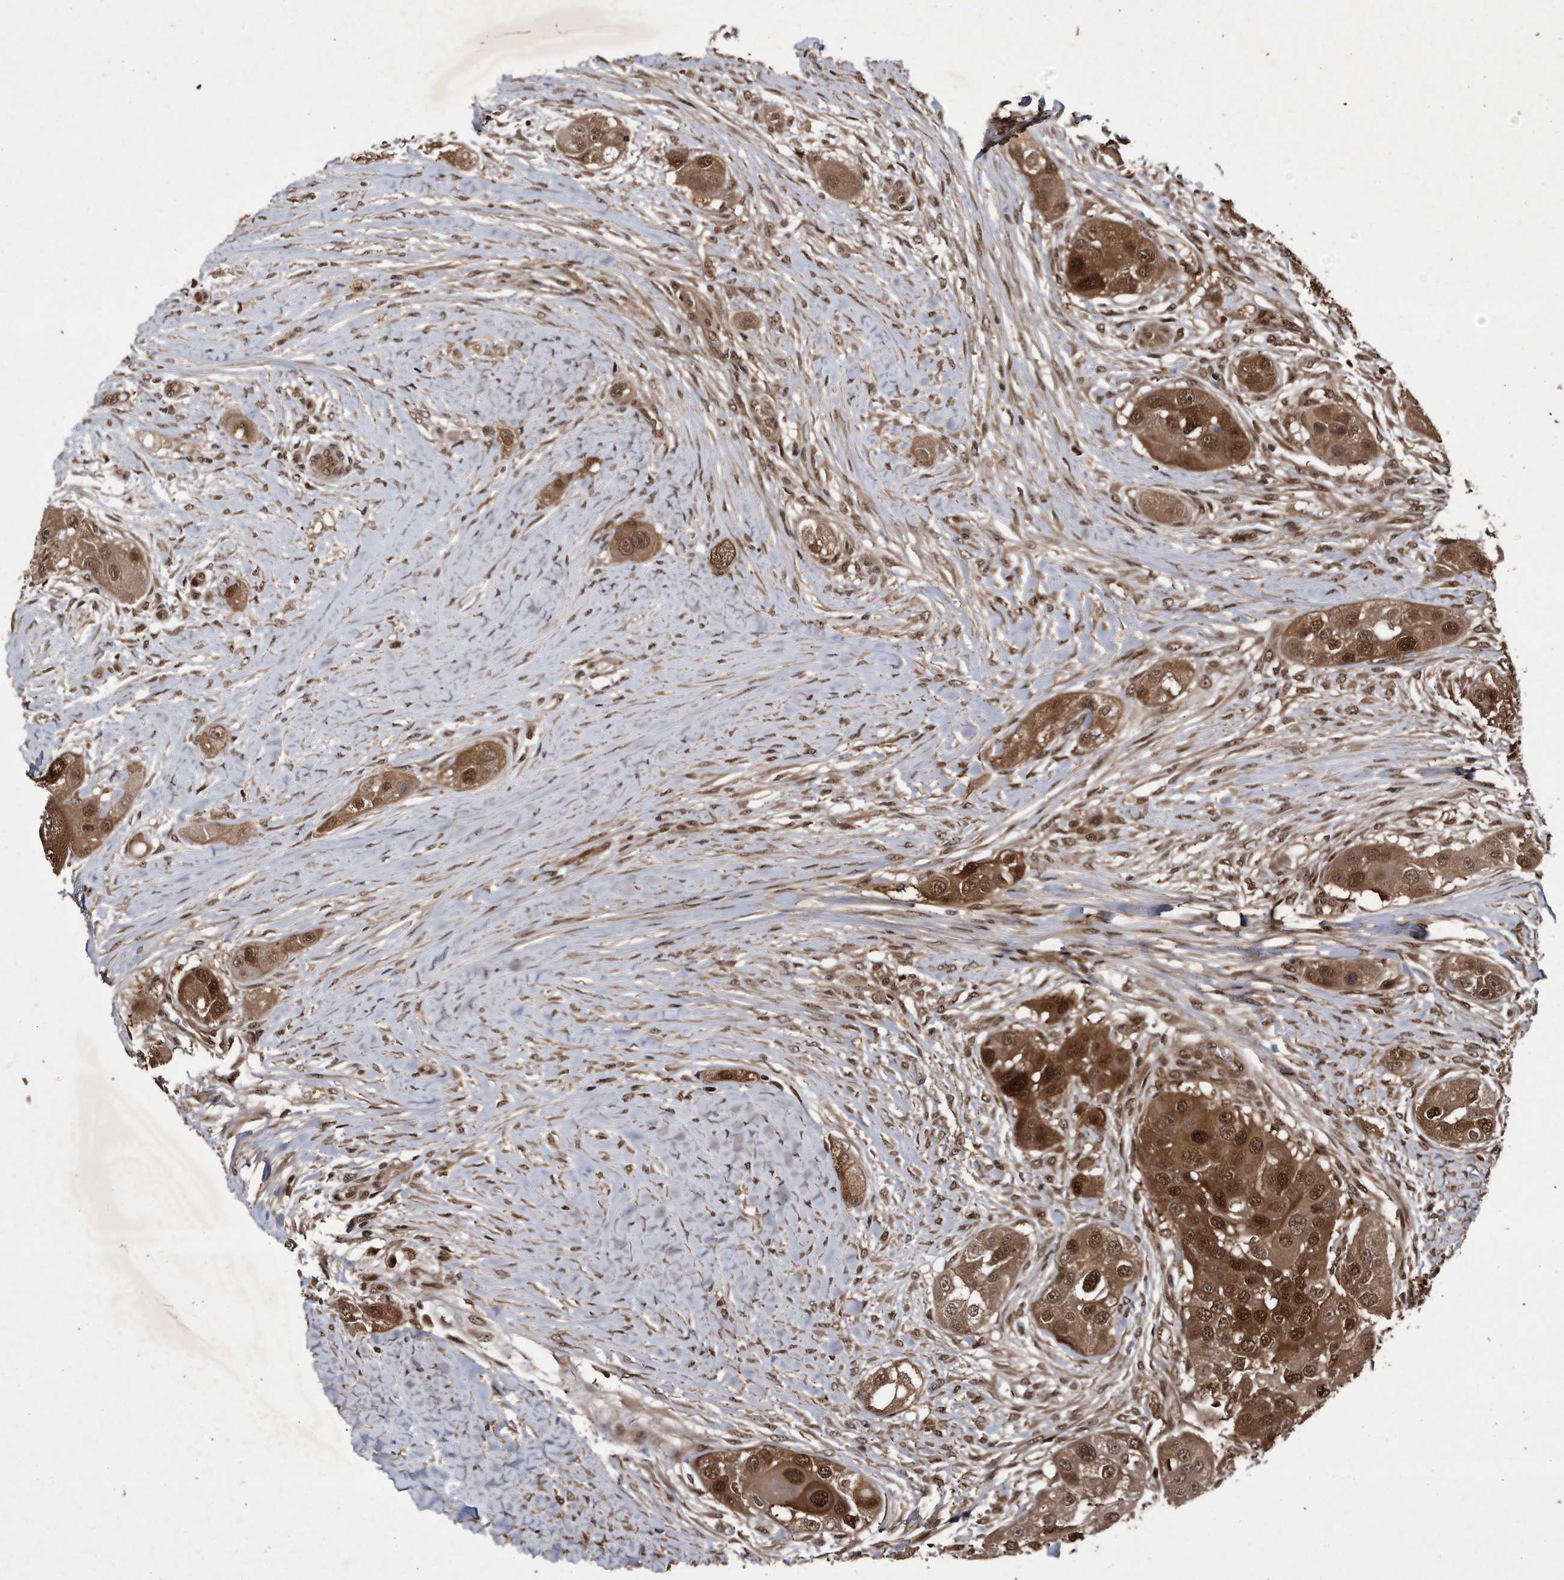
{"staining": {"intensity": "strong", "quantity": ">75%", "location": "cytoplasmic/membranous,nuclear"}, "tissue": "head and neck cancer", "cell_type": "Tumor cells", "image_type": "cancer", "snomed": [{"axis": "morphology", "description": "Normal tissue, NOS"}, {"axis": "morphology", "description": "Squamous cell carcinoma, NOS"}, {"axis": "topography", "description": "Skeletal muscle"}, {"axis": "topography", "description": "Head-Neck"}], "caption": "Immunohistochemical staining of head and neck cancer reveals high levels of strong cytoplasmic/membranous and nuclear protein expression in about >75% of tumor cells. The protein of interest is shown in brown color, while the nuclei are stained blue.", "gene": "RAD23B", "patient": {"sex": "male", "age": 51}}